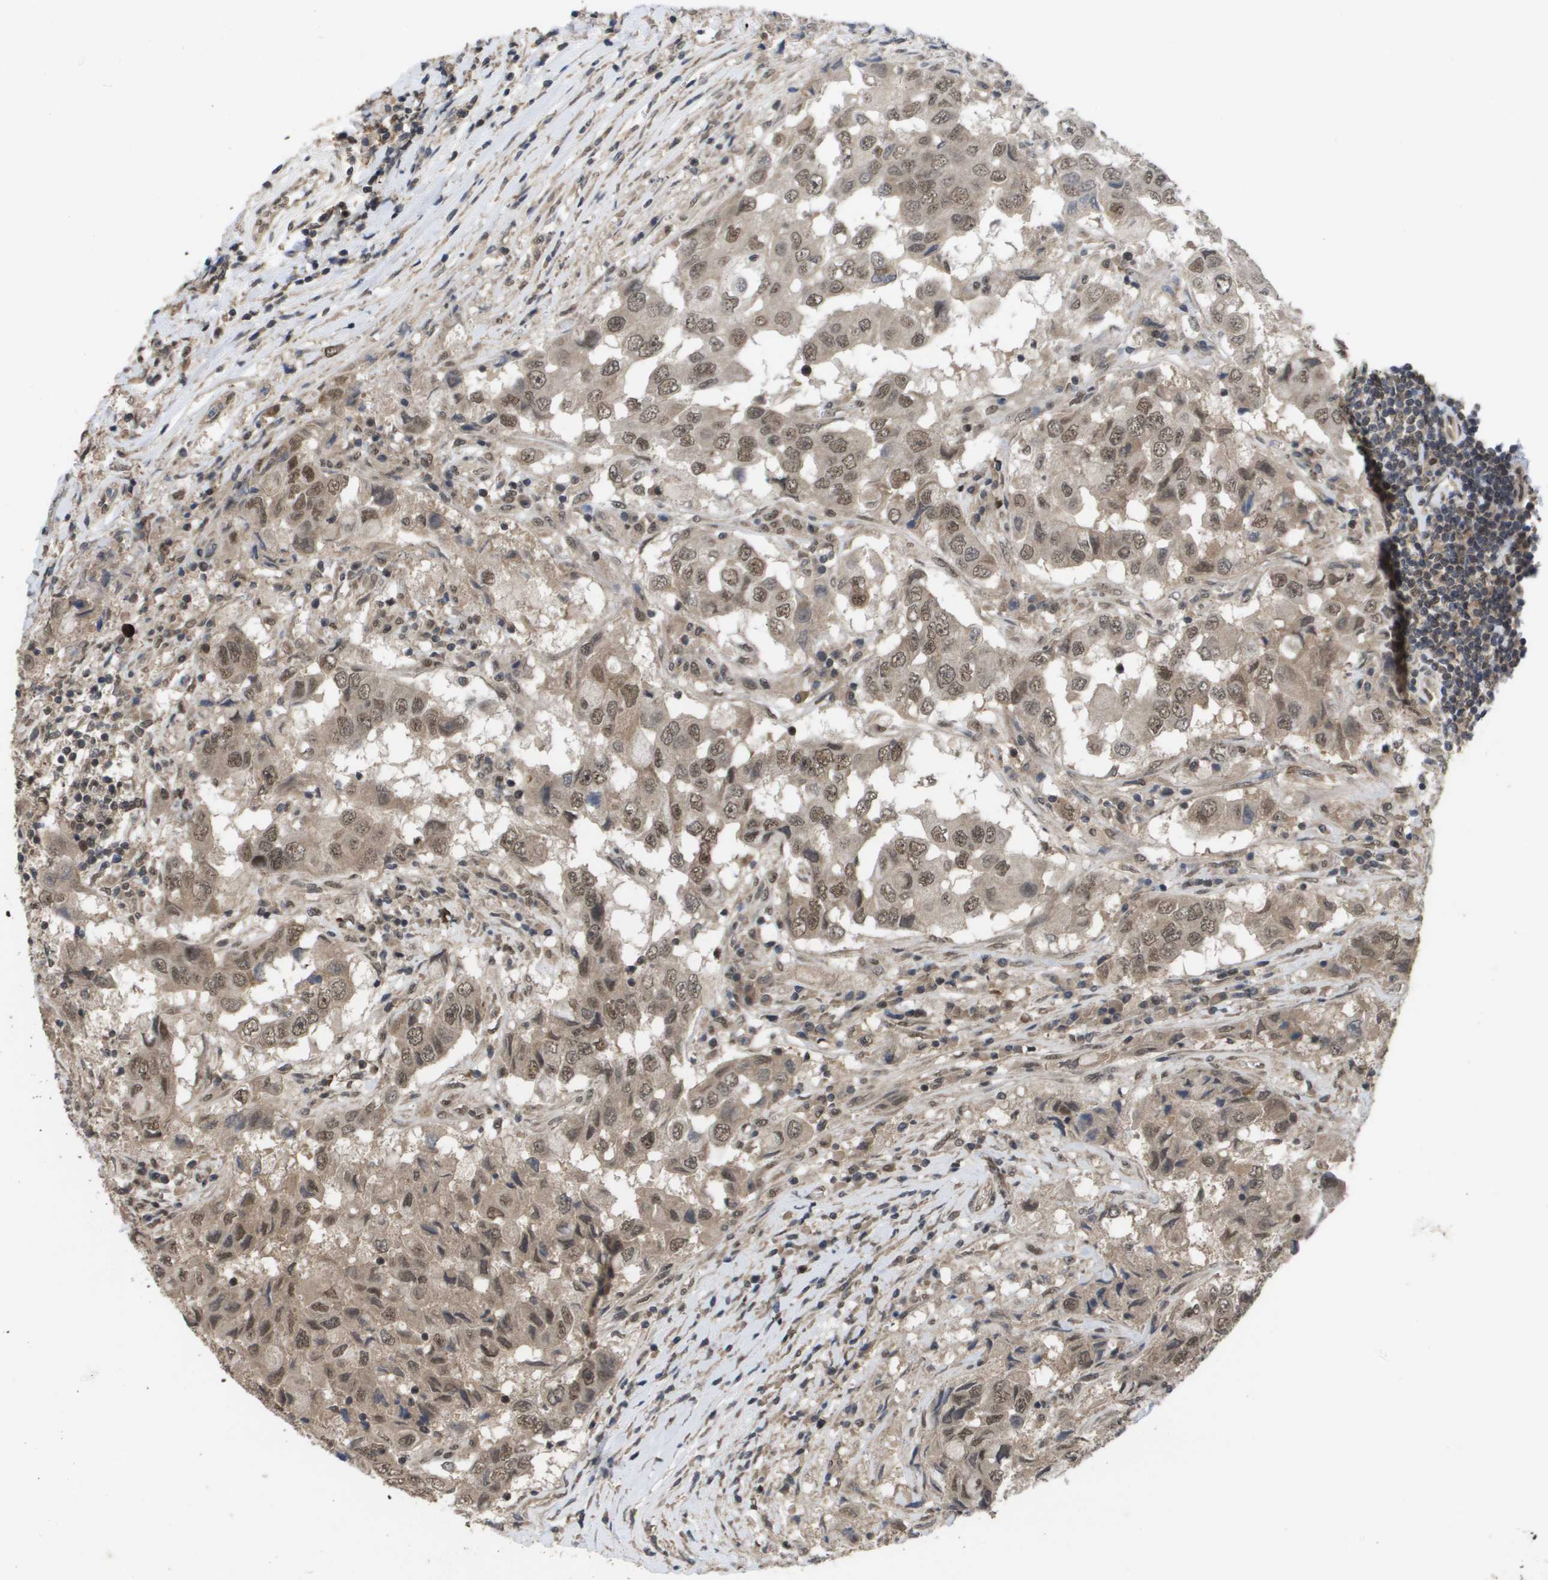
{"staining": {"intensity": "moderate", "quantity": ">75%", "location": "cytoplasmic/membranous,nuclear"}, "tissue": "breast cancer", "cell_type": "Tumor cells", "image_type": "cancer", "snomed": [{"axis": "morphology", "description": "Duct carcinoma"}, {"axis": "topography", "description": "Breast"}], "caption": "Breast cancer was stained to show a protein in brown. There is medium levels of moderate cytoplasmic/membranous and nuclear staining in approximately >75% of tumor cells. (DAB (3,3'-diaminobenzidine) = brown stain, brightfield microscopy at high magnification).", "gene": "AMBRA1", "patient": {"sex": "female", "age": 27}}